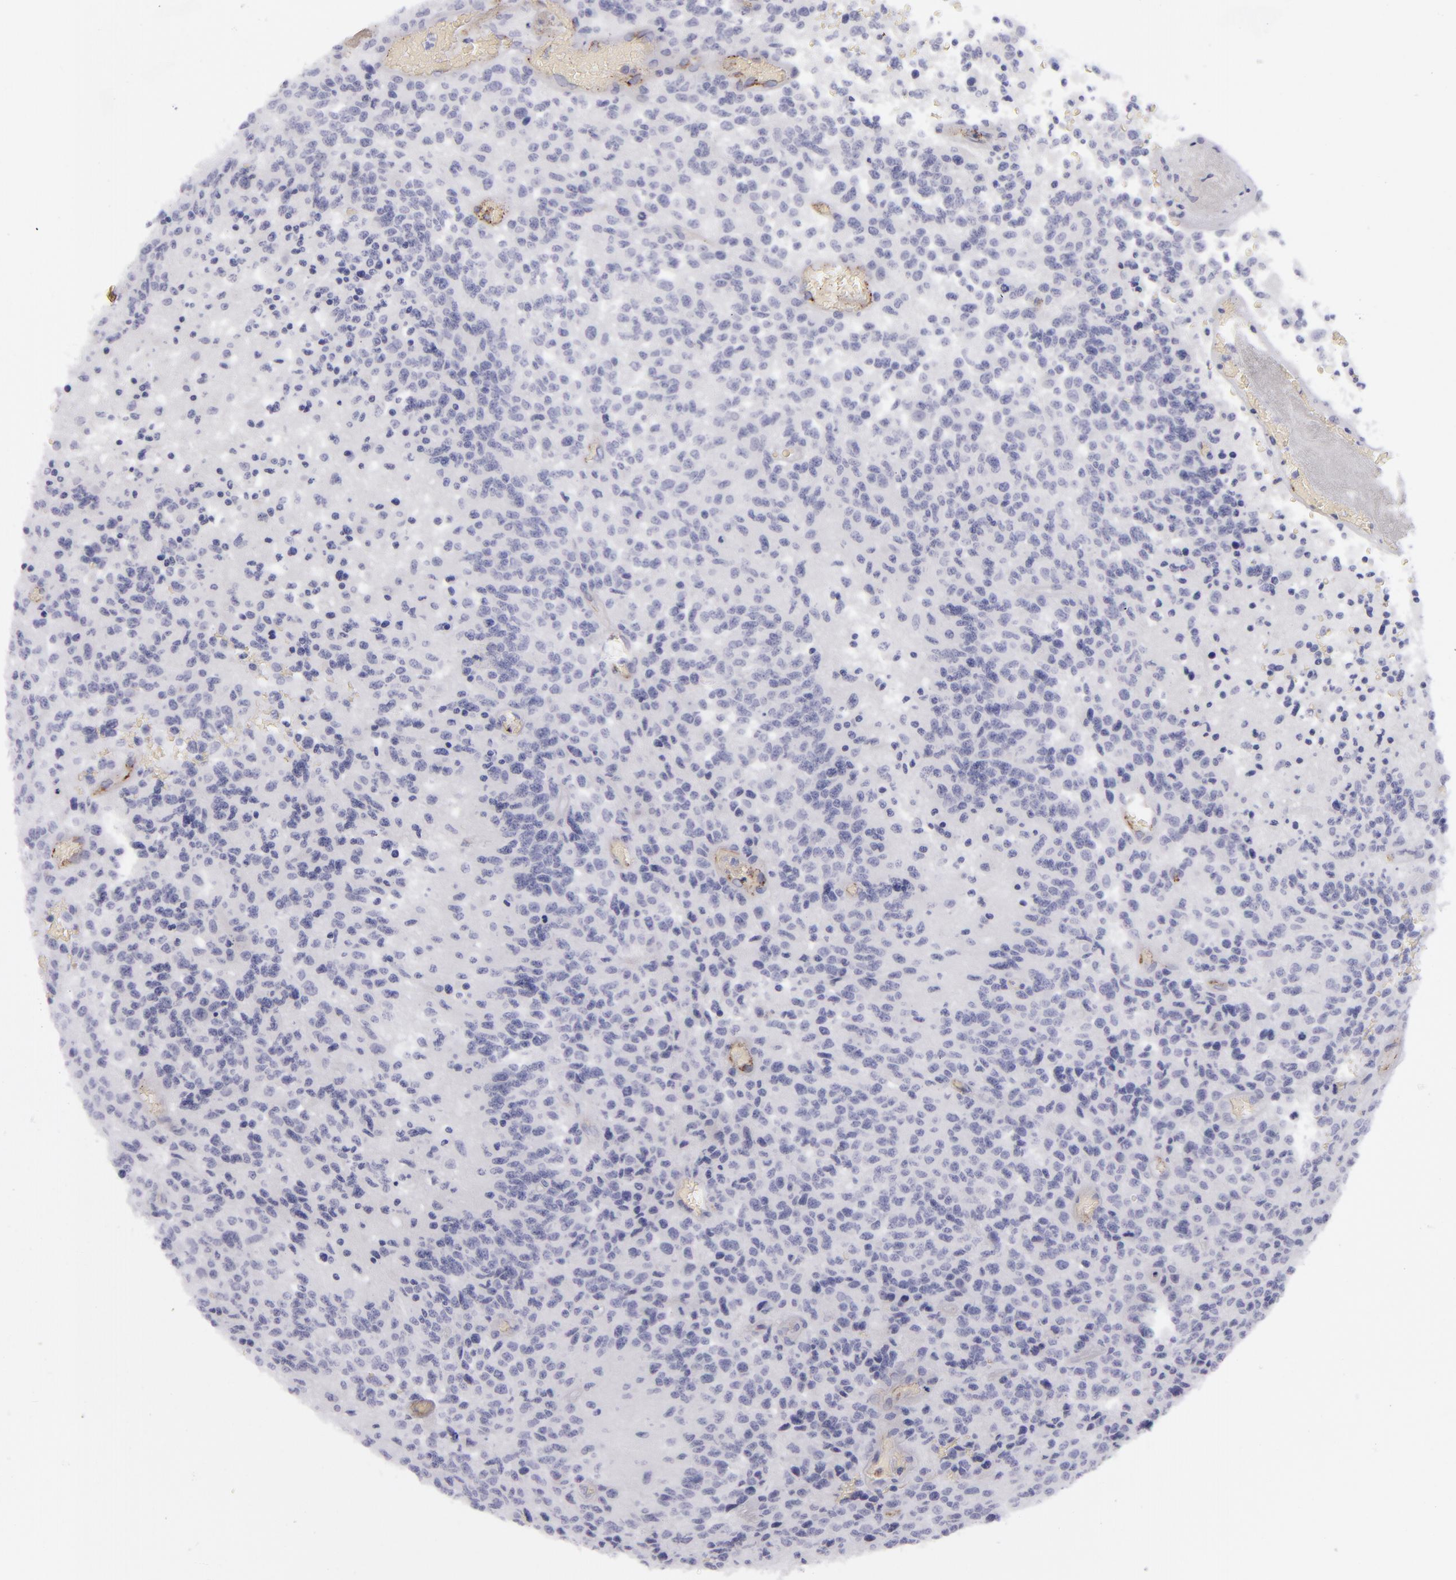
{"staining": {"intensity": "negative", "quantity": "none", "location": "none"}, "tissue": "glioma", "cell_type": "Tumor cells", "image_type": "cancer", "snomed": [{"axis": "morphology", "description": "Glioma, malignant, High grade"}, {"axis": "topography", "description": "Brain"}], "caption": "Immunohistochemical staining of glioma demonstrates no significant positivity in tumor cells.", "gene": "CD27", "patient": {"sex": "male", "age": 36}}